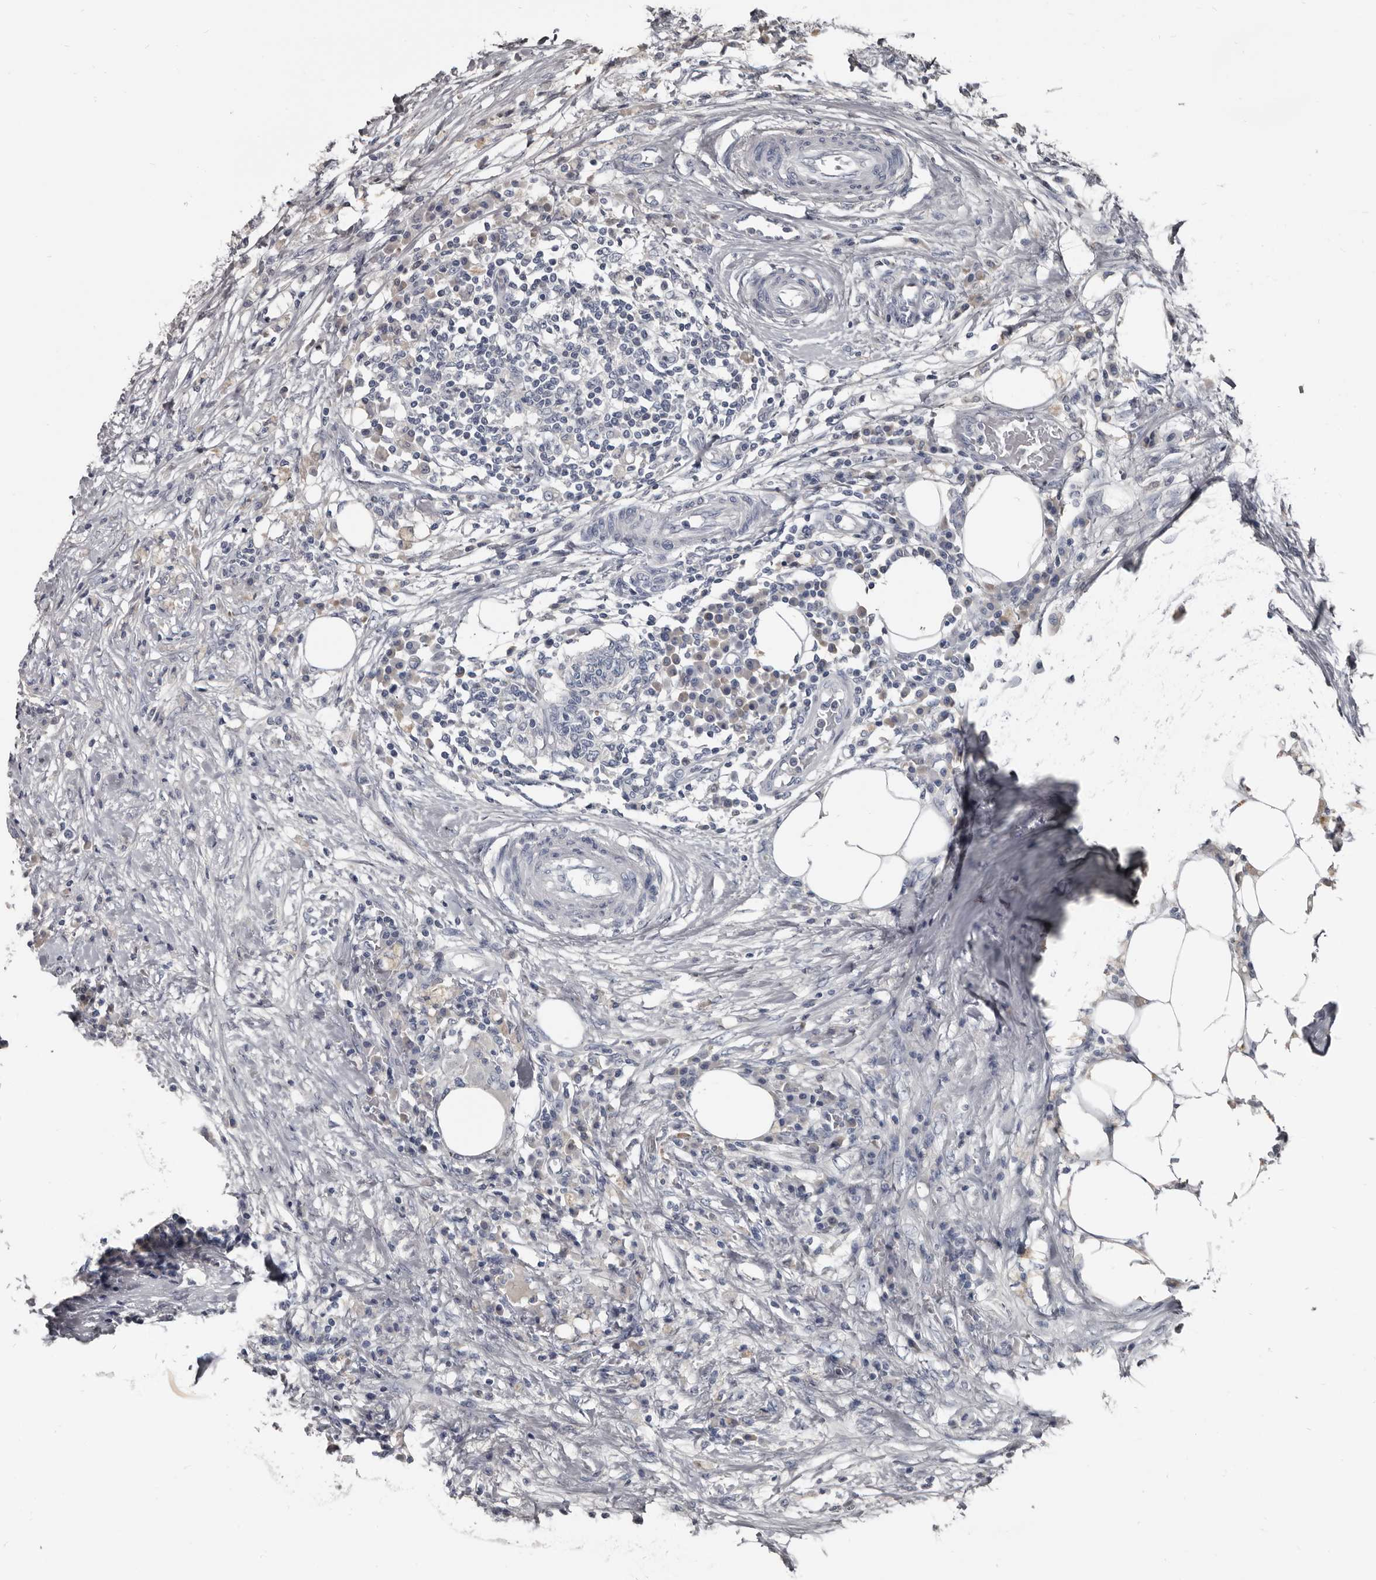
{"staining": {"intensity": "weak", "quantity": "<25%", "location": "cytoplasmic/membranous"}, "tissue": "colorectal cancer", "cell_type": "Tumor cells", "image_type": "cancer", "snomed": [{"axis": "morphology", "description": "Adenocarcinoma, NOS"}, {"axis": "topography", "description": "Colon"}], "caption": "This is an immunohistochemistry histopathology image of adenocarcinoma (colorectal). There is no positivity in tumor cells.", "gene": "GREB1", "patient": {"sex": "male", "age": 71}}